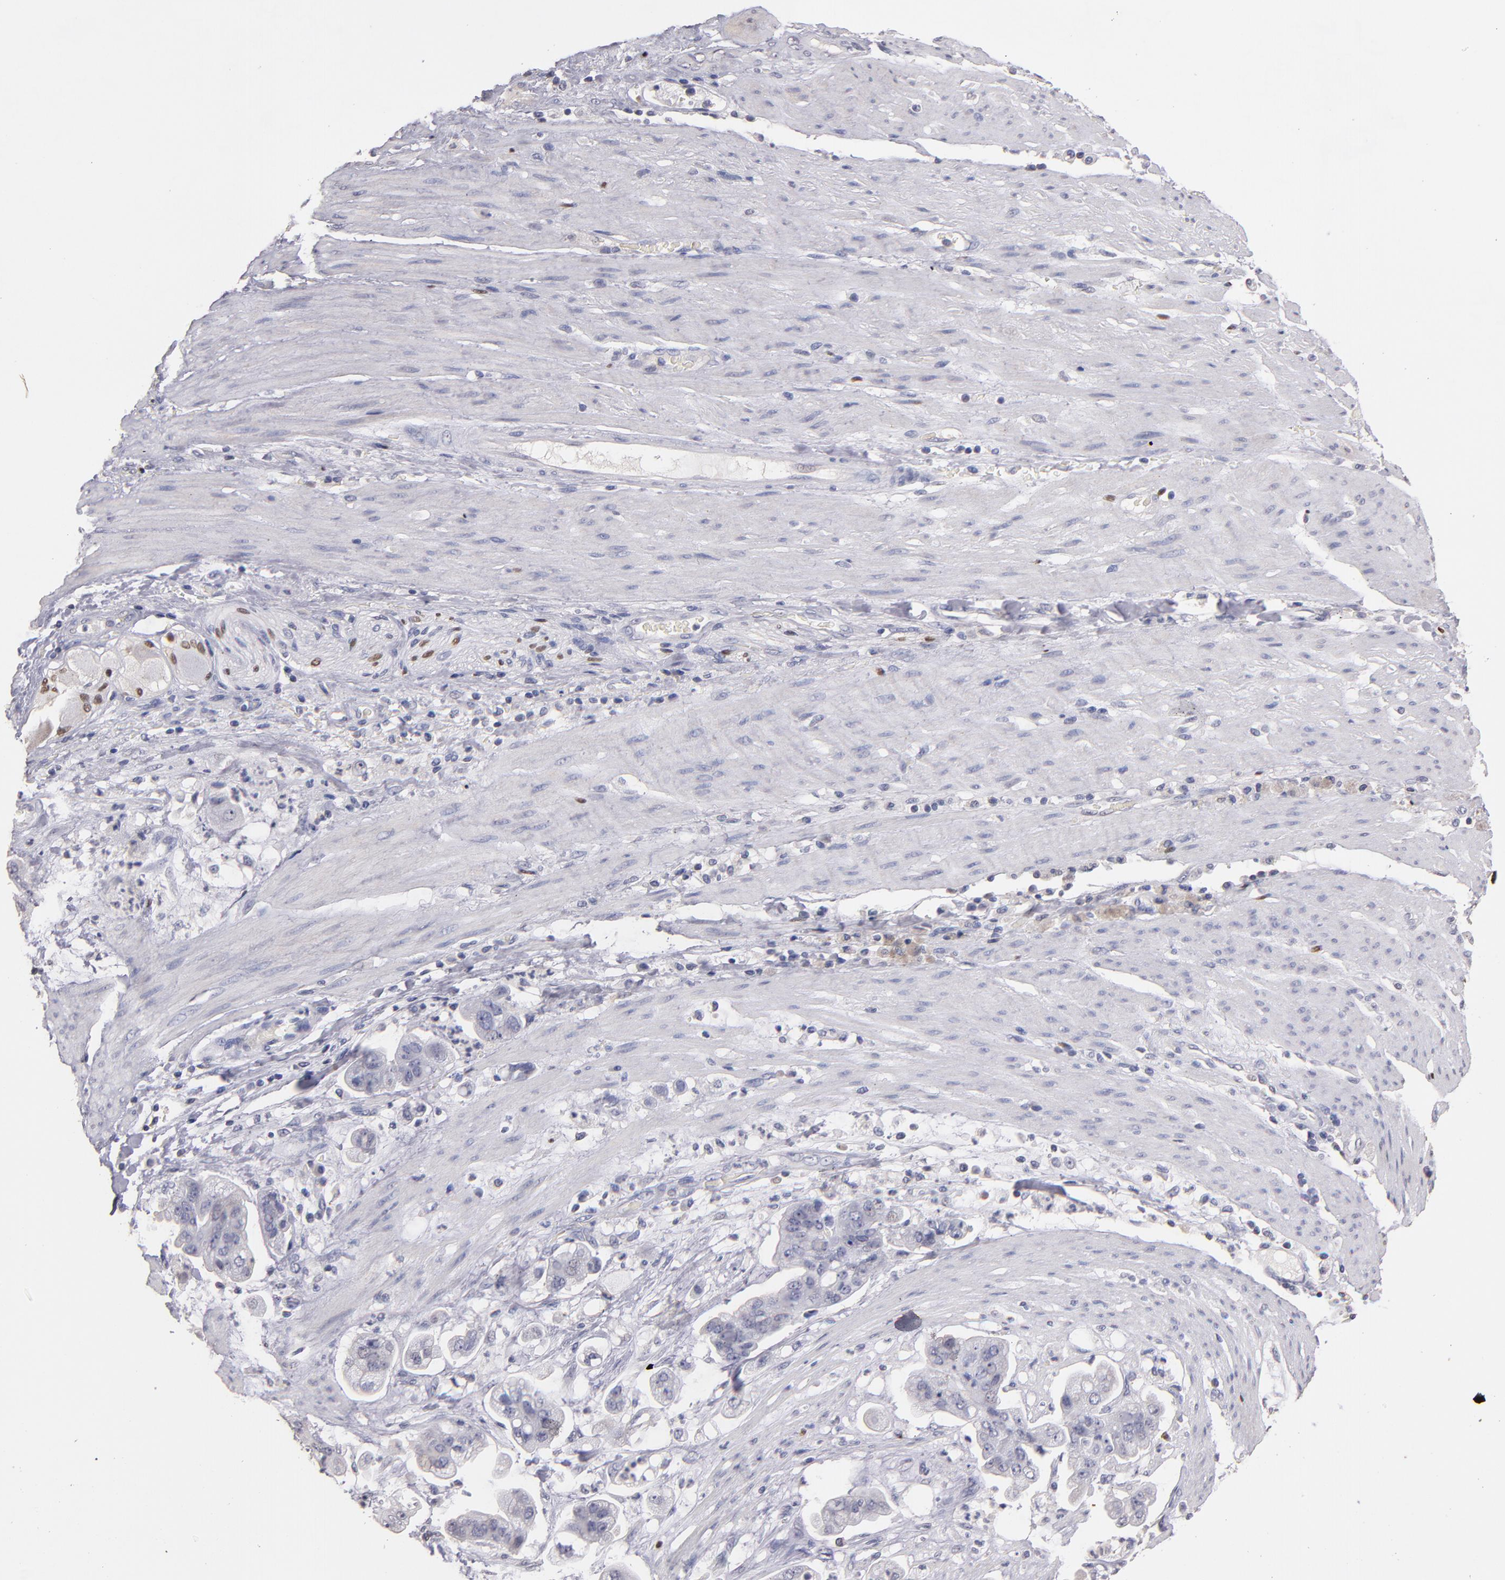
{"staining": {"intensity": "negative", "quantity": "none", "location": "none"}, "tissue": "stomach cancer", "cell_type": "Tumor cells", "image_type": "cancer", "snomed": [{"axis": "morphology", "description": "Adenocarcinoma, NOS"}, {"axis": "topography", "description": "Stomach"}], "caption": "Tumor cells are negative for protein expression in human stomach cancer (adenocarcinoma). (DAB immunohistochemistry with hematoxylin counter stain).", "gene": "SOX10", "patient": {"sex": "male", "age": 62}}